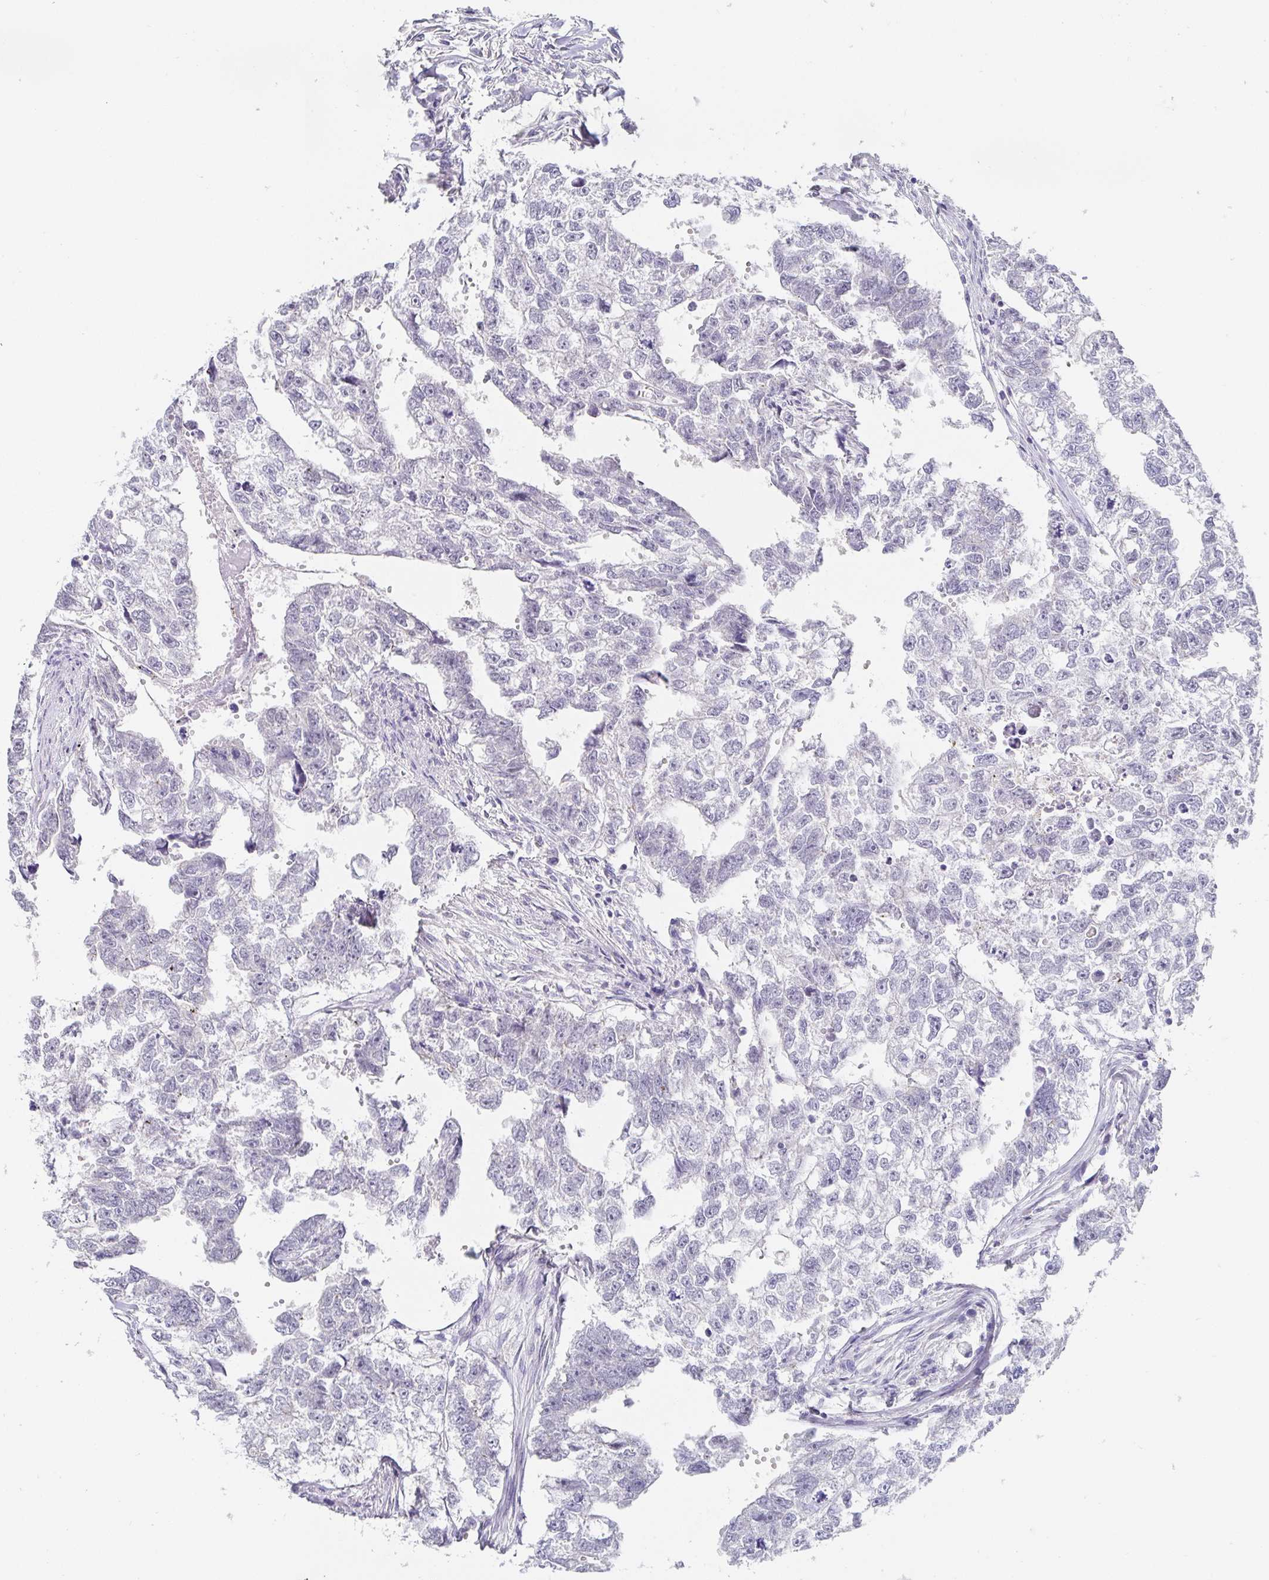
{"staining": {"intensity": "negative", "quantity": "none", "location": "none"}, "tissue": "testis cancer", "cell_type": "Tumor cells", "image_type": "cancer", "snomed": [{"axis": "morphology", "description": "Carcinoma, Embryonal, NOS"}, {"axis": "morphology", "description": "Teratoma, malignant, NOS"}, {"axis": "topography", "description": "Testis"}], "caption": "High magnification brightfield microscopy of embryonal carcinoma (testis) stained with DAB (3,3'-diaminobenzidine) (brown) and counterstained with hematoxylin (blue): tumor cells show no significant staining. (DAB (3,3'-diaminobenzidine) IHC, high magnification).", "gene": "PDX1", "patient": {"sex": "male", "age": 44}}